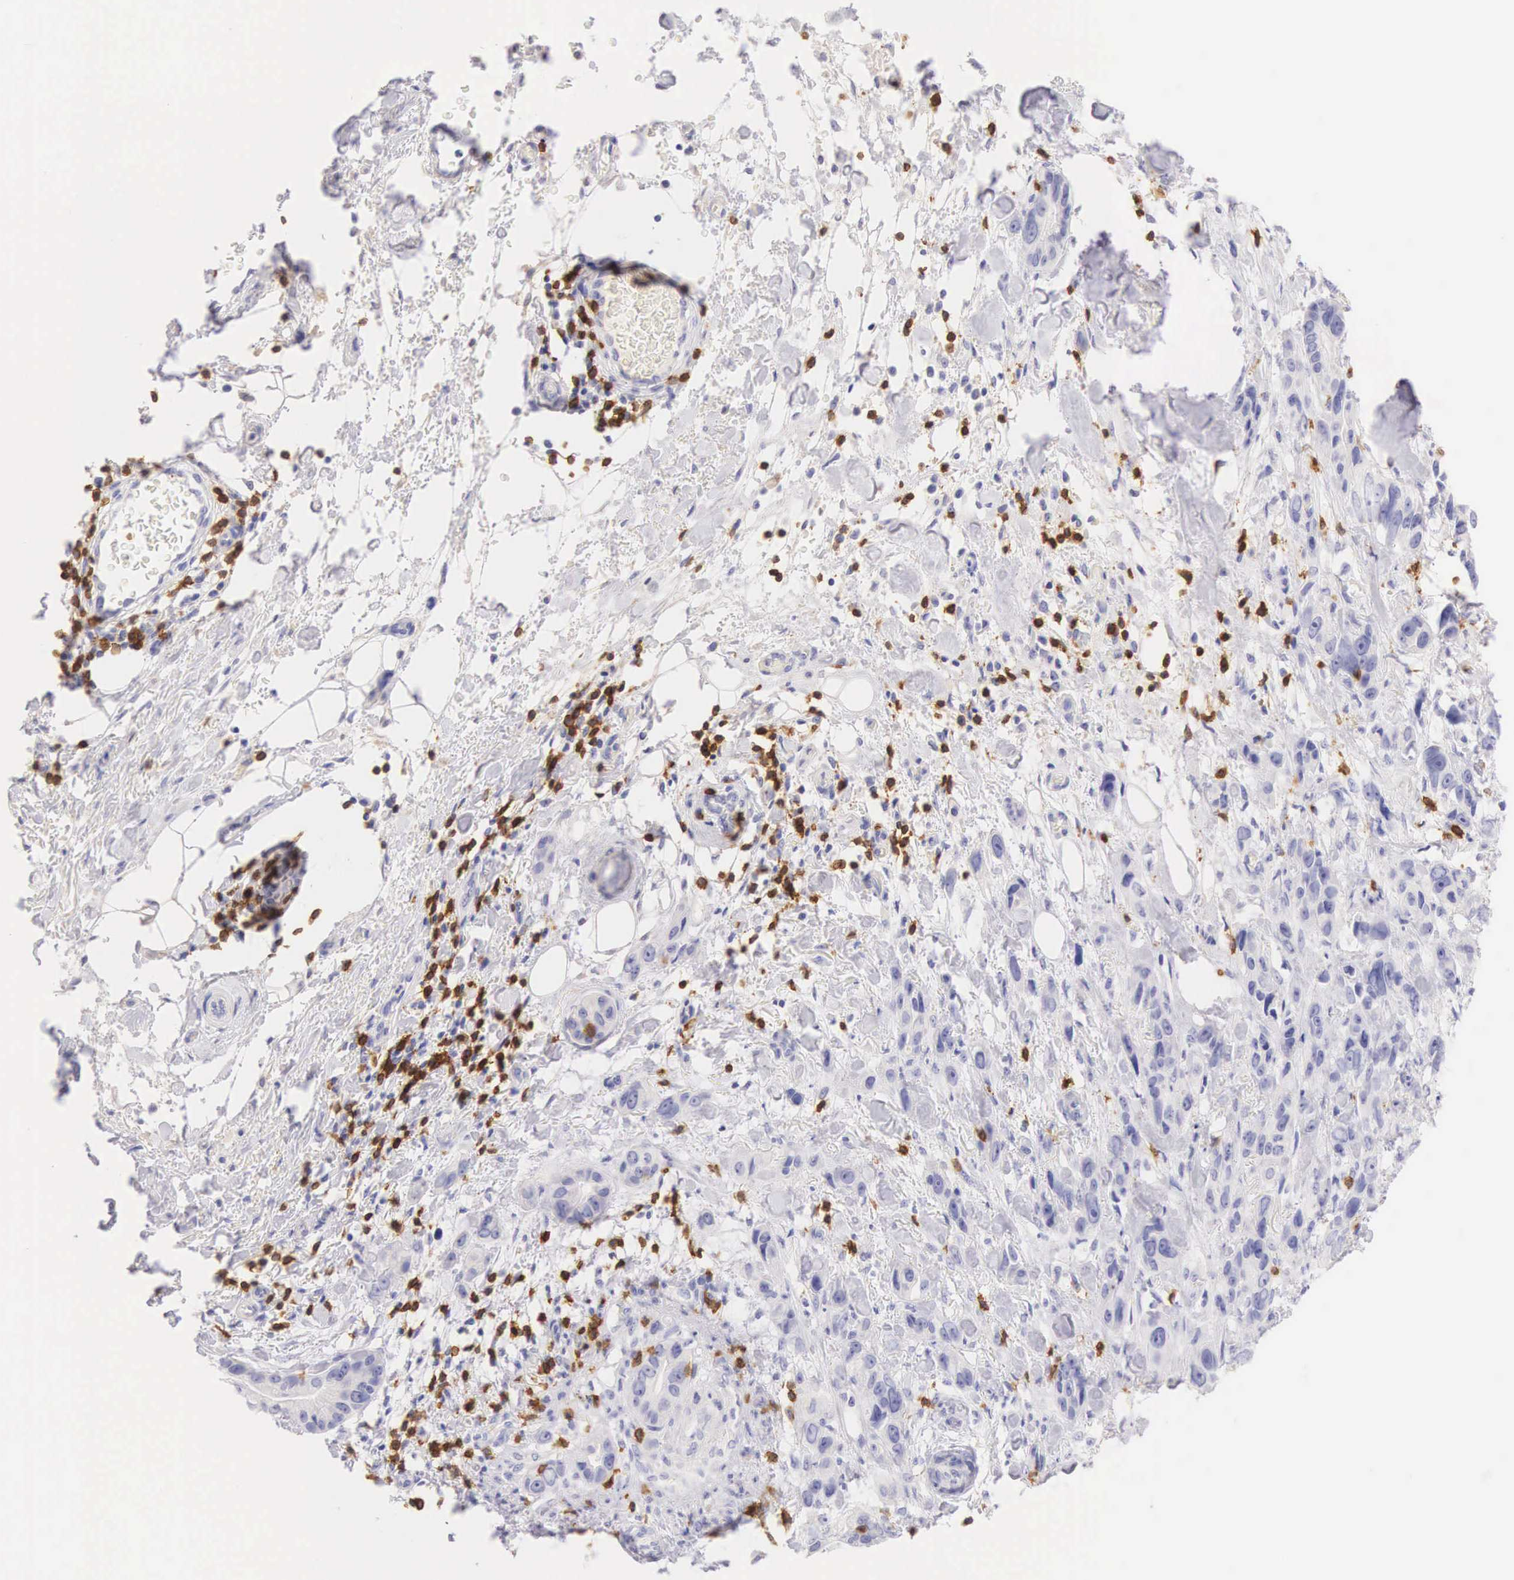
{"staining": {"intensity": "negative", "quantity": "none", "location": "none"}, "tissue": "stomach cancer", "cell_type": "Tumor cells", "image_type": "cancer", "snomed": [{"axis": "morphology", "description": "Adenocarcinoma, NOS"}, {"axis": "topography", "description": "Stomach, upper"}], "caption": "Tumor cells are negative for protein expression in human adenocarcinoma (stomach). (DAB IHC visualized using brightfield microscopy, high magnification).", "gene": "CD3E", "patient": {"sex": "male", "age": 47}}